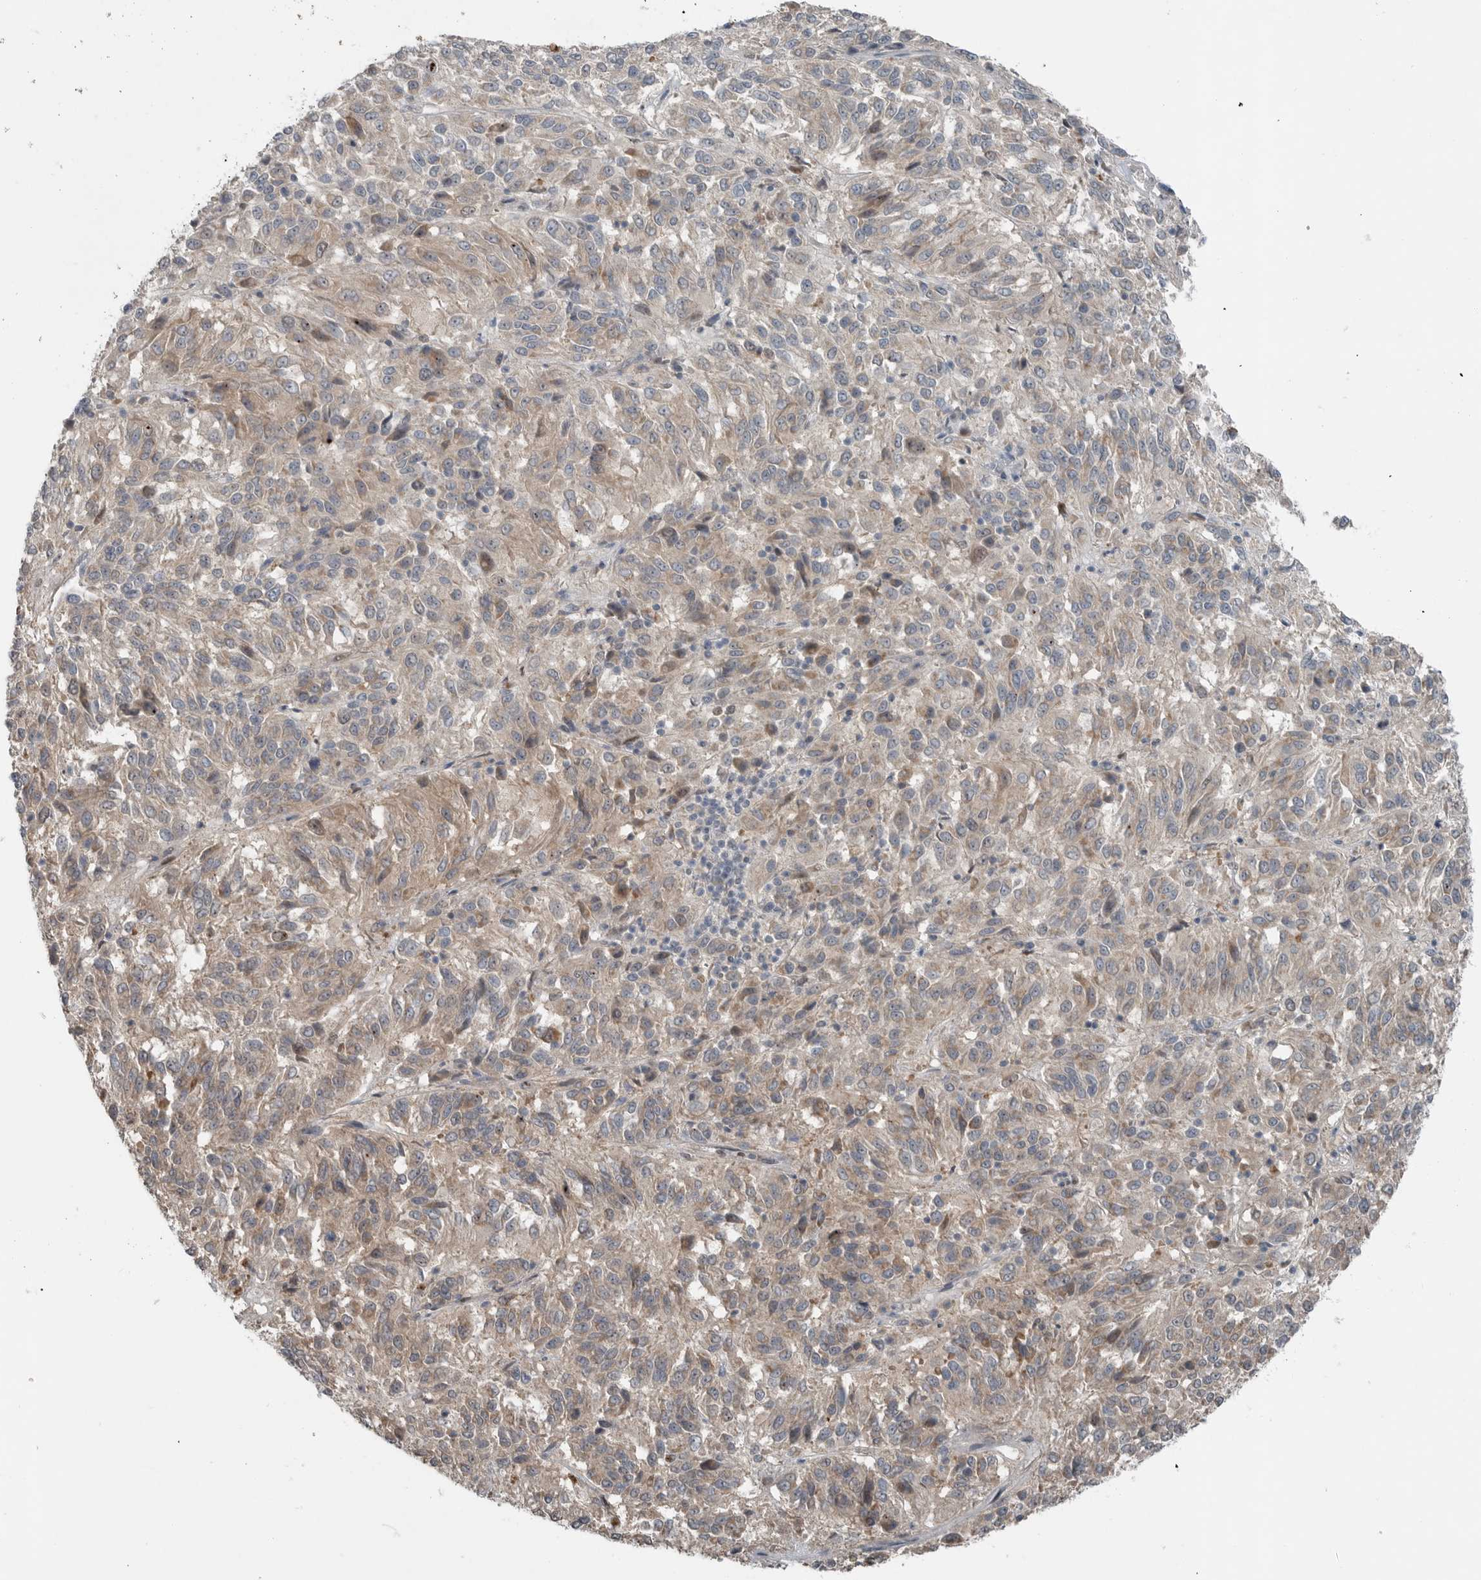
{"staining": {"intensity": "weak", "quantity": "25%-75%", "location": "cytoplasmic/membranous"}, "tissue": "melanoma", "cell_type": "Tumor cells", "image_type": "cancer", "snomed": [{"axis": "morphology", "description": "Malignant melanoma, Metastatic site"}, {"axis": "topography", "description": "Lung"}], "caption": "A histopathology image of melanoma stained for a protein exhibits weak cytoplasmic/membranous brown staining in tumor cells.", "gene": "MFAP3L", "patient": {"sex": "male", "age": 64}}